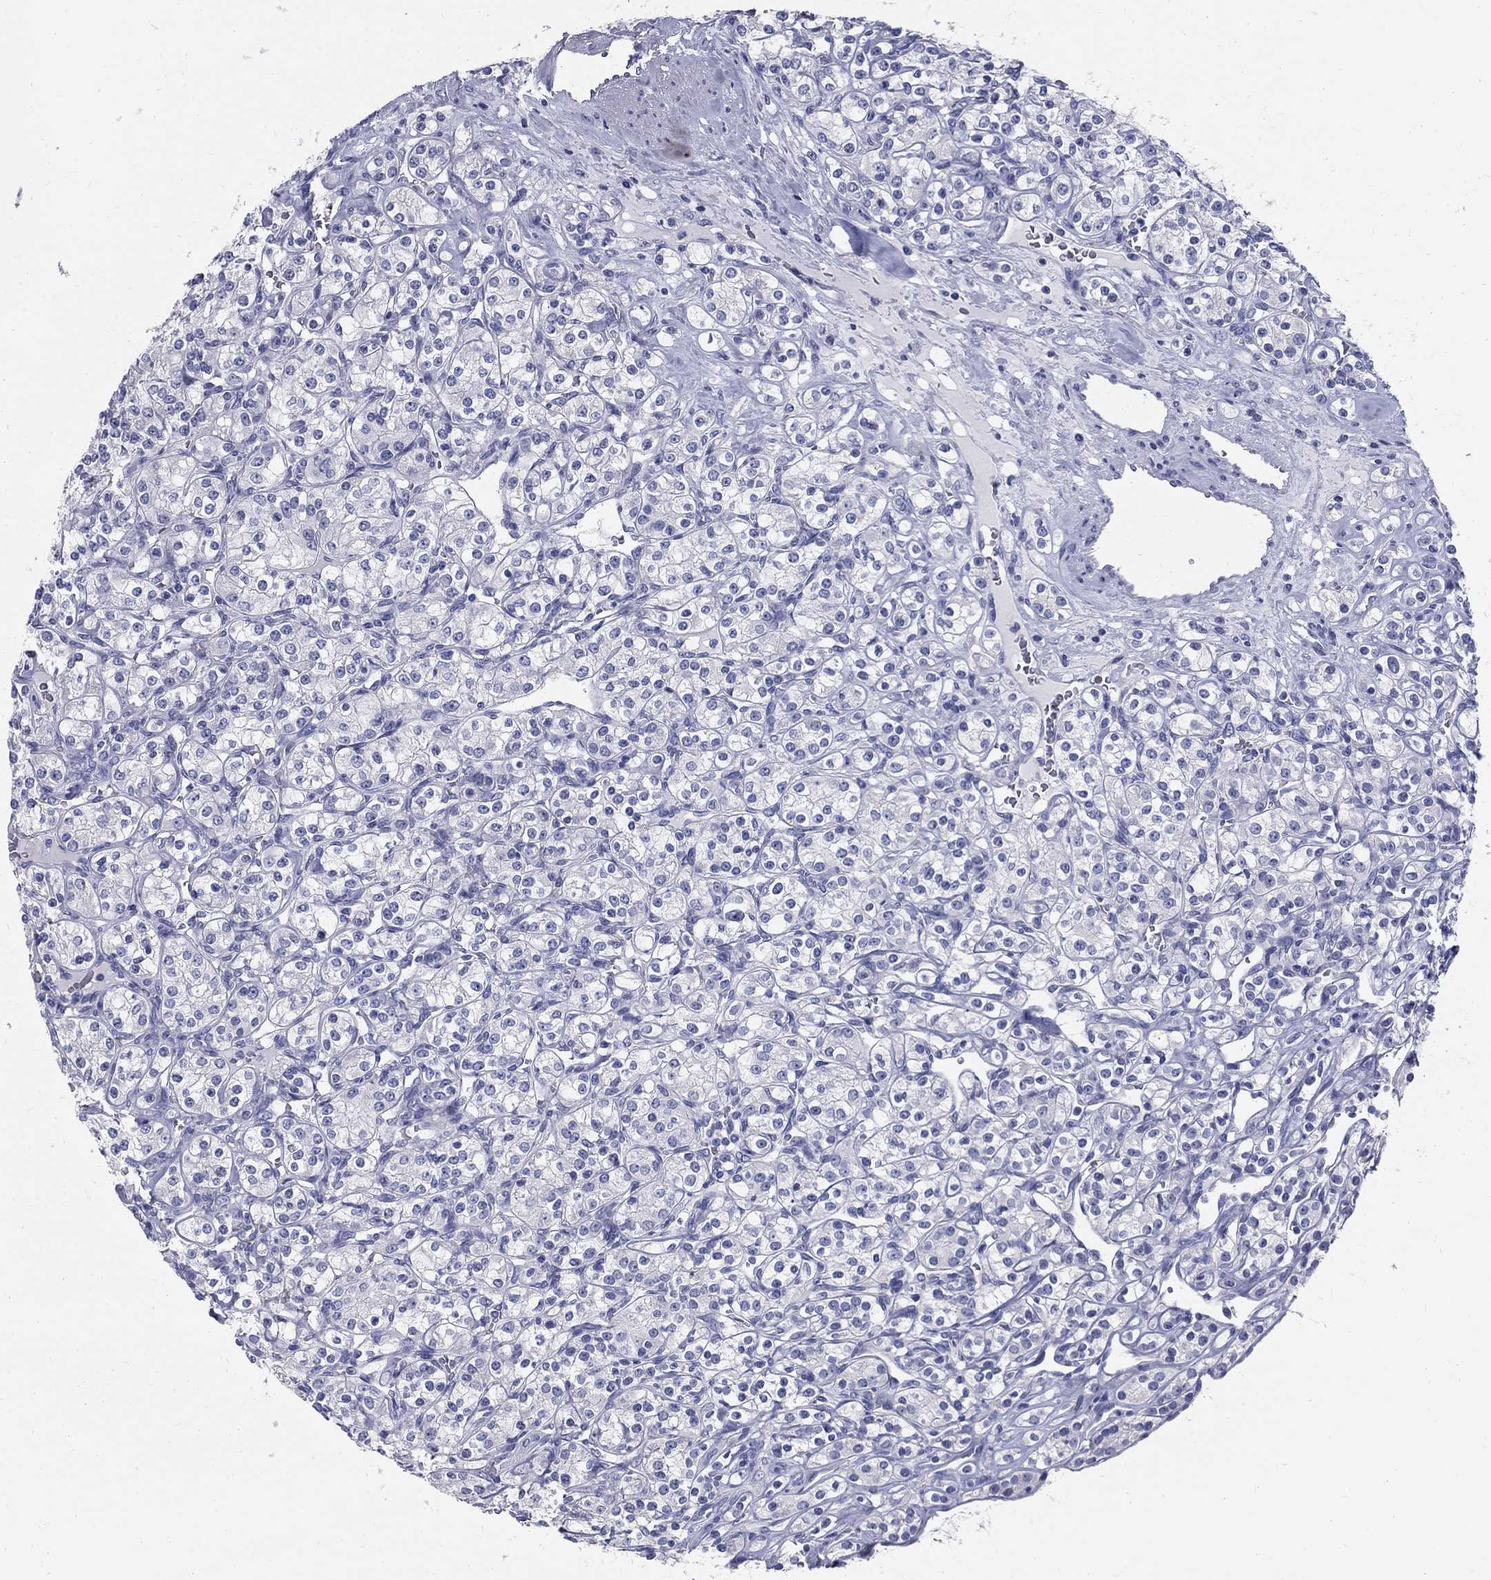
{"staining": {"intensity": "negative", "quantity": "none", "location": "none"}, "tissue": "renal cancer", "cell_type": "Tumor cells", "image_type": "cancer", "snomed": [{"axis": "morphology", "description": "Adenocarcinoma, NOS"}, {"axis": "topography", "description": "Kidney"}], "caption": "This is a photomicrograph of immunohistochemistry staining of renal cancer (adenocarcinoma), which shows no positivity in tumor cells.", "gene": "TGM4", "patient": {"sex": "male", "age": 77}}